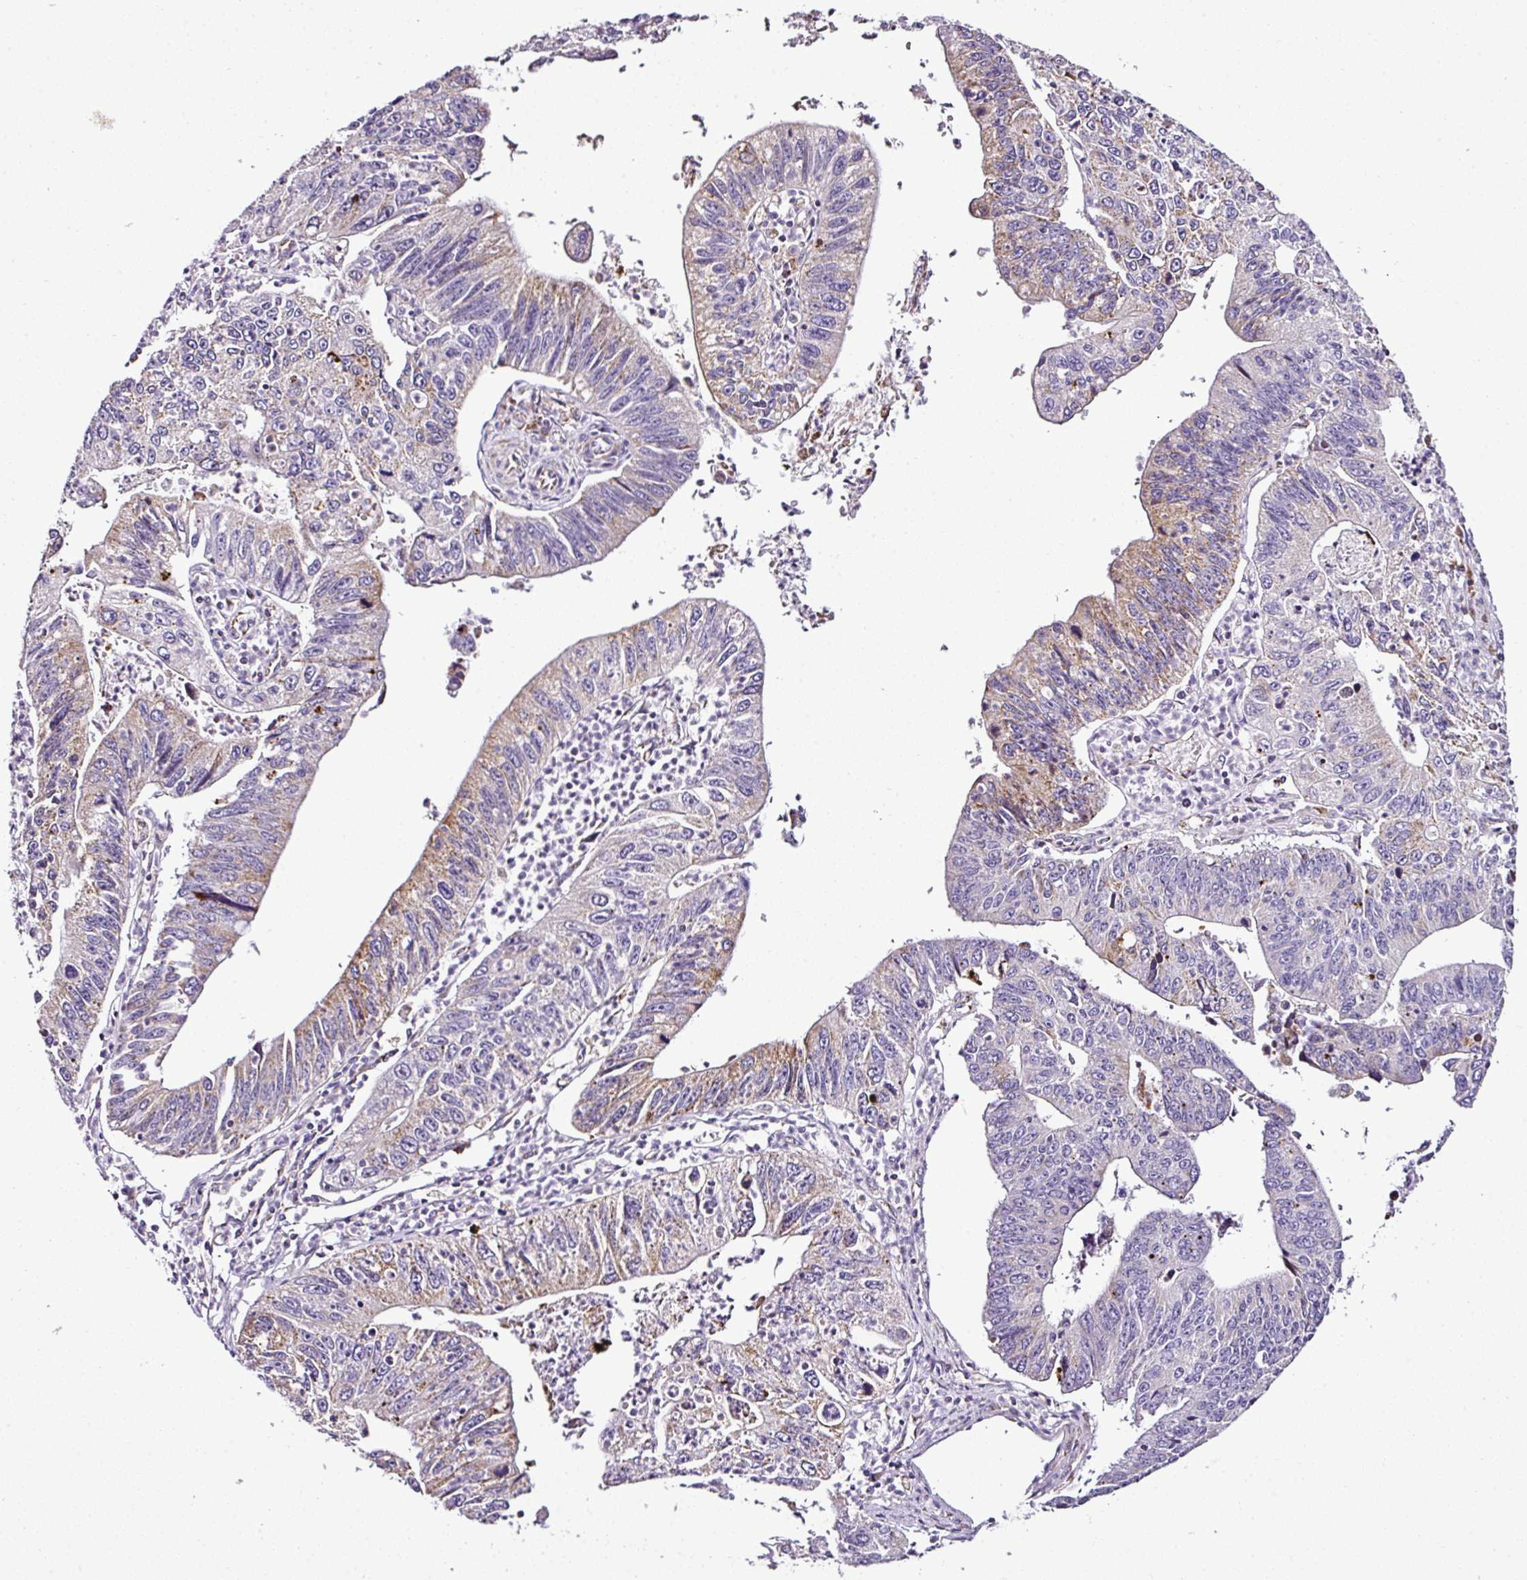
{"staining": {"intensity": "moderate", "quantity": "25%-75%", "location": "cytoplasmic/membranous"}, "tissue": "stomach cancer", "cell_type": "Tumor cells", "image_type": "cancer", "snomed": [{"axis": "morphology", "description": "Adenocarcinoma, NOS"}, {"axis": "topography", "description": "Stomach"}], "caption": "Adenocarcinoma (stomach) tissue displays moderate cytoplasmic/membranous positivity in about 25%-75% of tumor cells Nuclei are stained in blue.", "gene": "DPAGT1", "patient": {"sex": "male", "age": 59}}